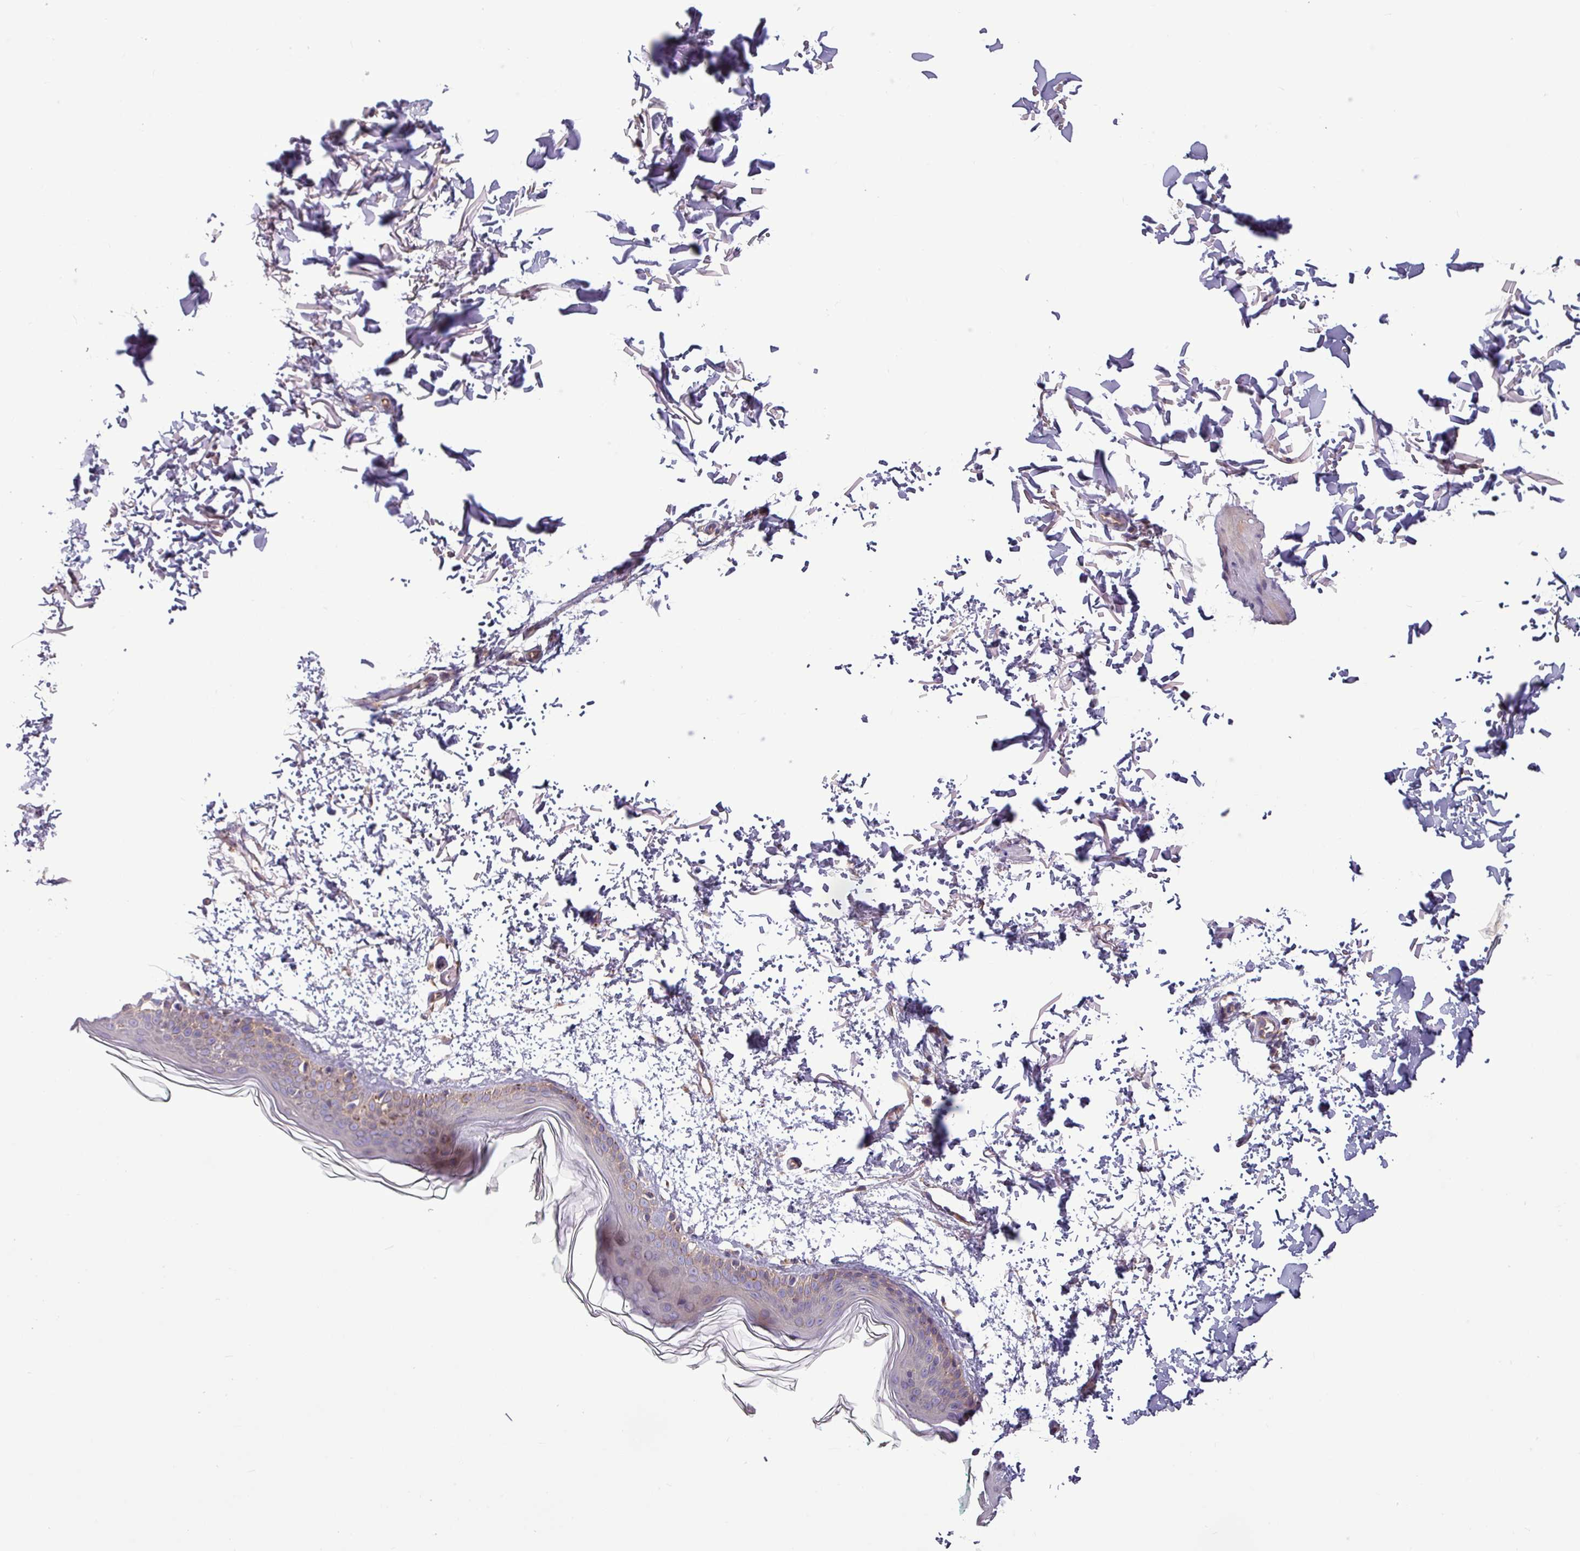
{"staining": {"intensity": "negative", "quantity": "none", "location": "none"}, "tissue": "skin", "cell_type": "Fibroblasts", "image_type": "normal", "snomed": [{"axis": "morphology", "description": "Normal tissue, NOS"}, {"axis": "topography", "description": "Skin"}], "caption": "Image shows no protein staining in fibroblasts of unremarkable skin. (DAB immunohistochemistry, high magnification).", "gene": "PLIN2", "patient": {"sex": "male", "age": 66}}